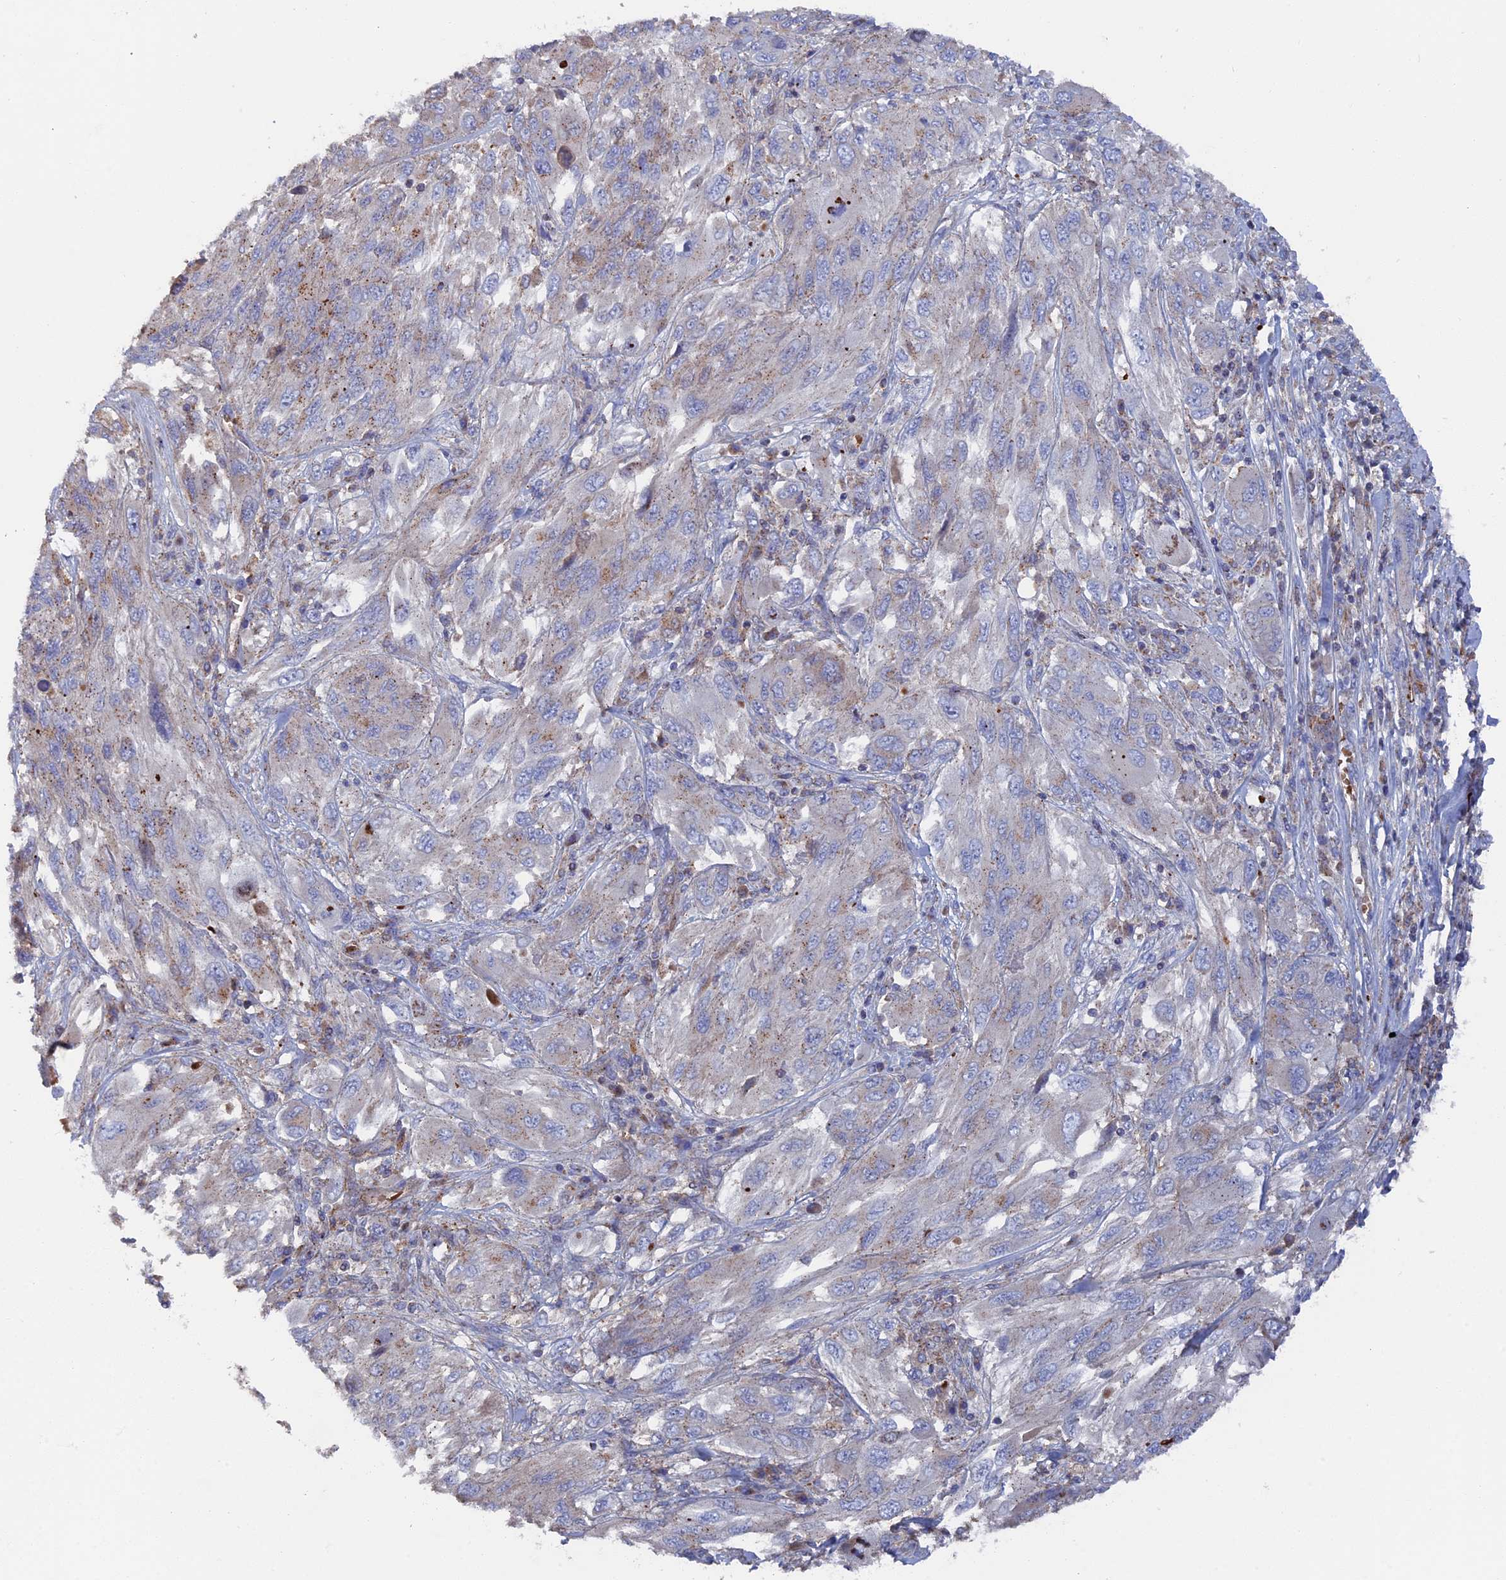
{"staining": {"intensity": "weak", "quantity": "<25%", "location": "cytoplasmic/membranous"}, "tissue": "melanoma", "cell_type": "Tumor cells", "image_type": "cancer", "snomed": [{"axis": "morphology", "description": "Malignant melanoma, NOS"}, {"axis": "topography", "description": "Skin"}], "caption": "Human melanoma stained for a protein using immunohistochemistry (IHC) shows no staining in tumor cells.", "gene": "SMG9", "patient": {"sex": "female", "age": 91}}